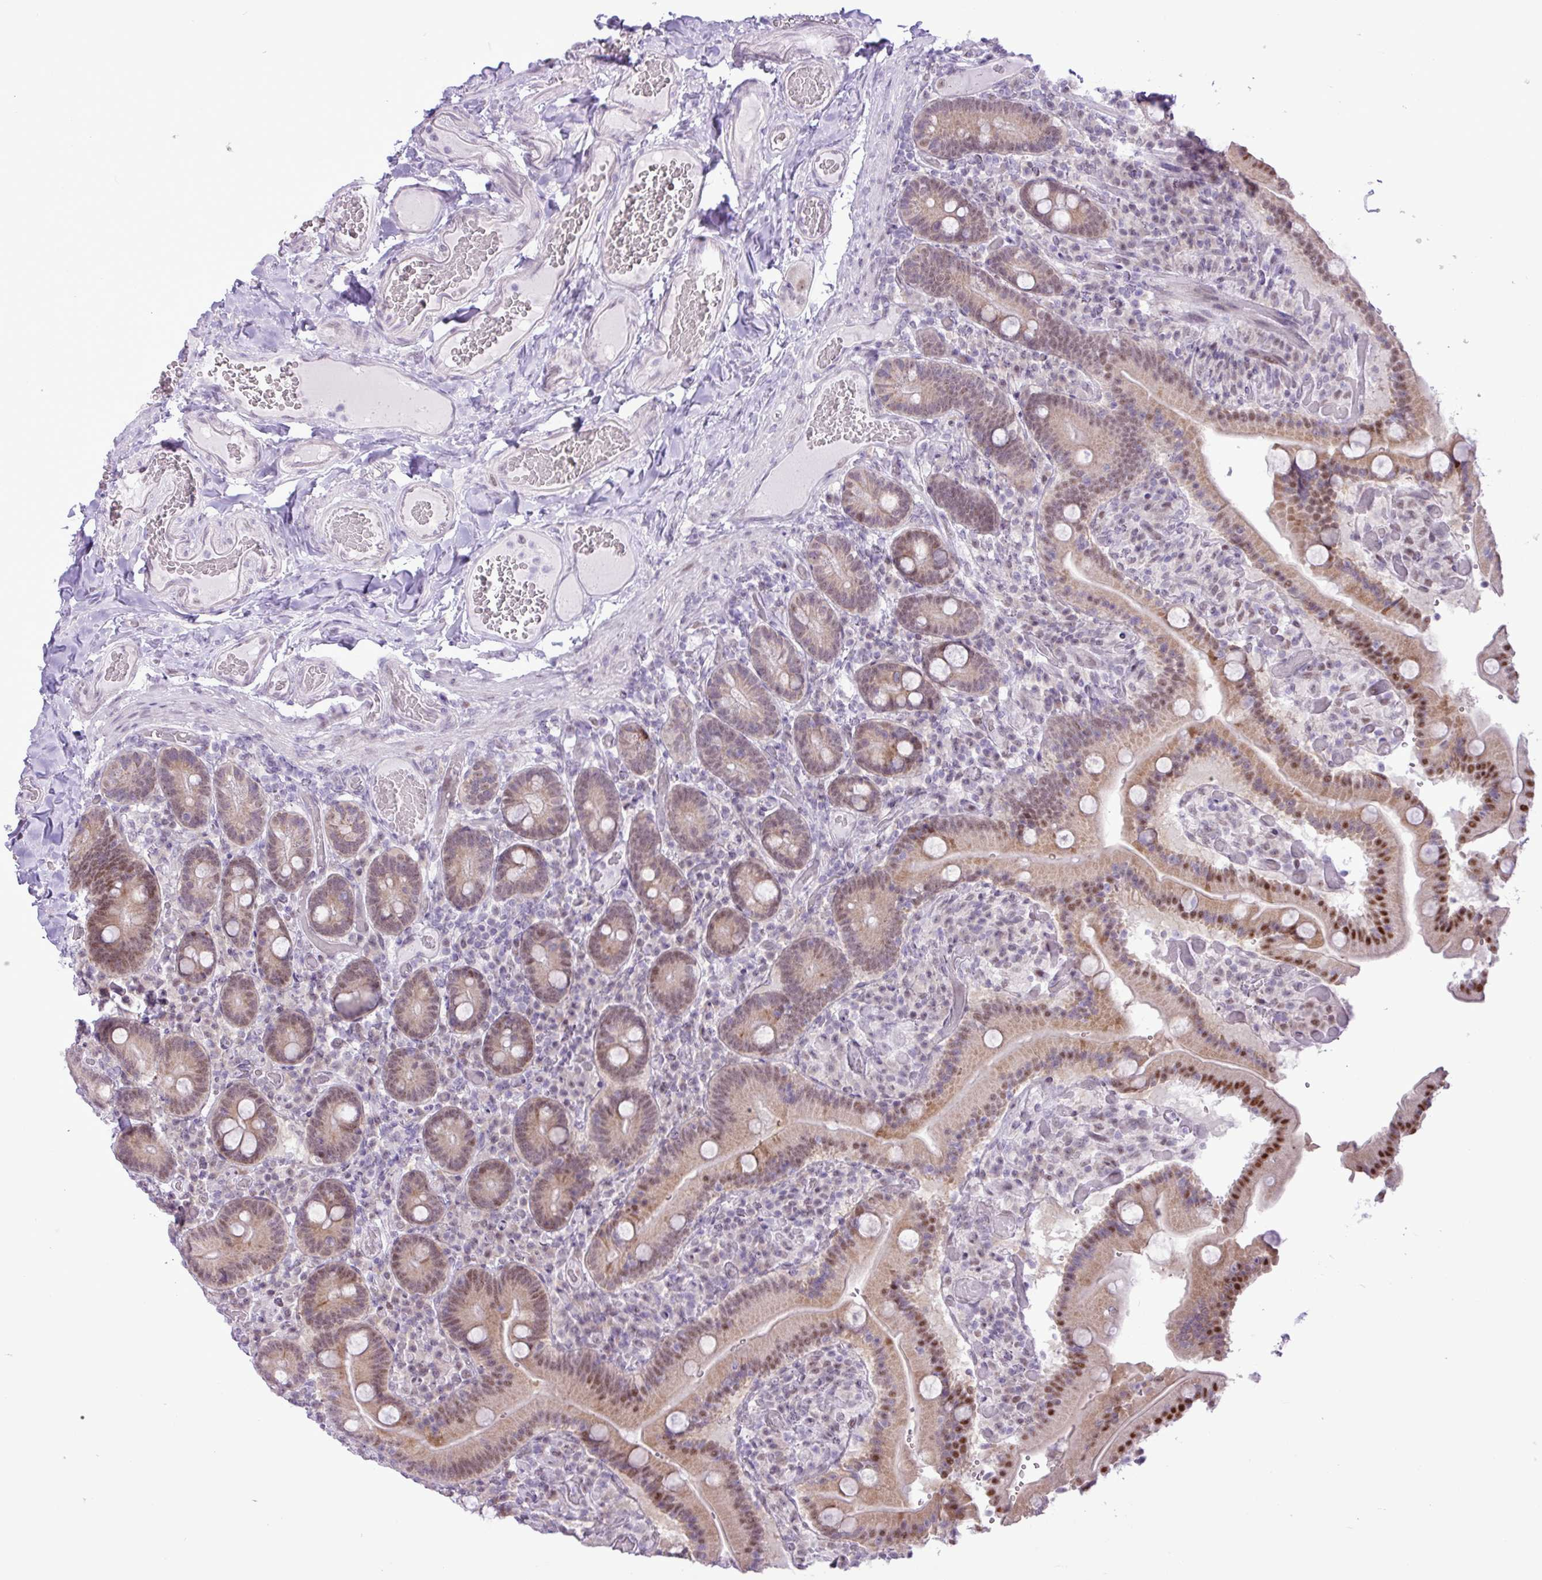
{"staining": {"intensity": "moderate", "quantity": "25%-75%", "location": "cytoplasmic/membranous,nuclear"}, "tissue": "duodenum", "cell_type": "Glandular cells", "image_type": "normal", "snomed": [{"axis": "morphology", "description": "Normal tissue, NOS"}, {"axis": "topography", "description": "Duodenum"}], "caption": "Immunohistochemical staining of unremarkable human duodenum displays 25%-75% levels of moderate cytoplasmic/membranous,nuclear protein positivity in approximately 25%-75% of glandular cells.", "gene": "ELOA2", "patient": {"sex": "female", "age": 62}}